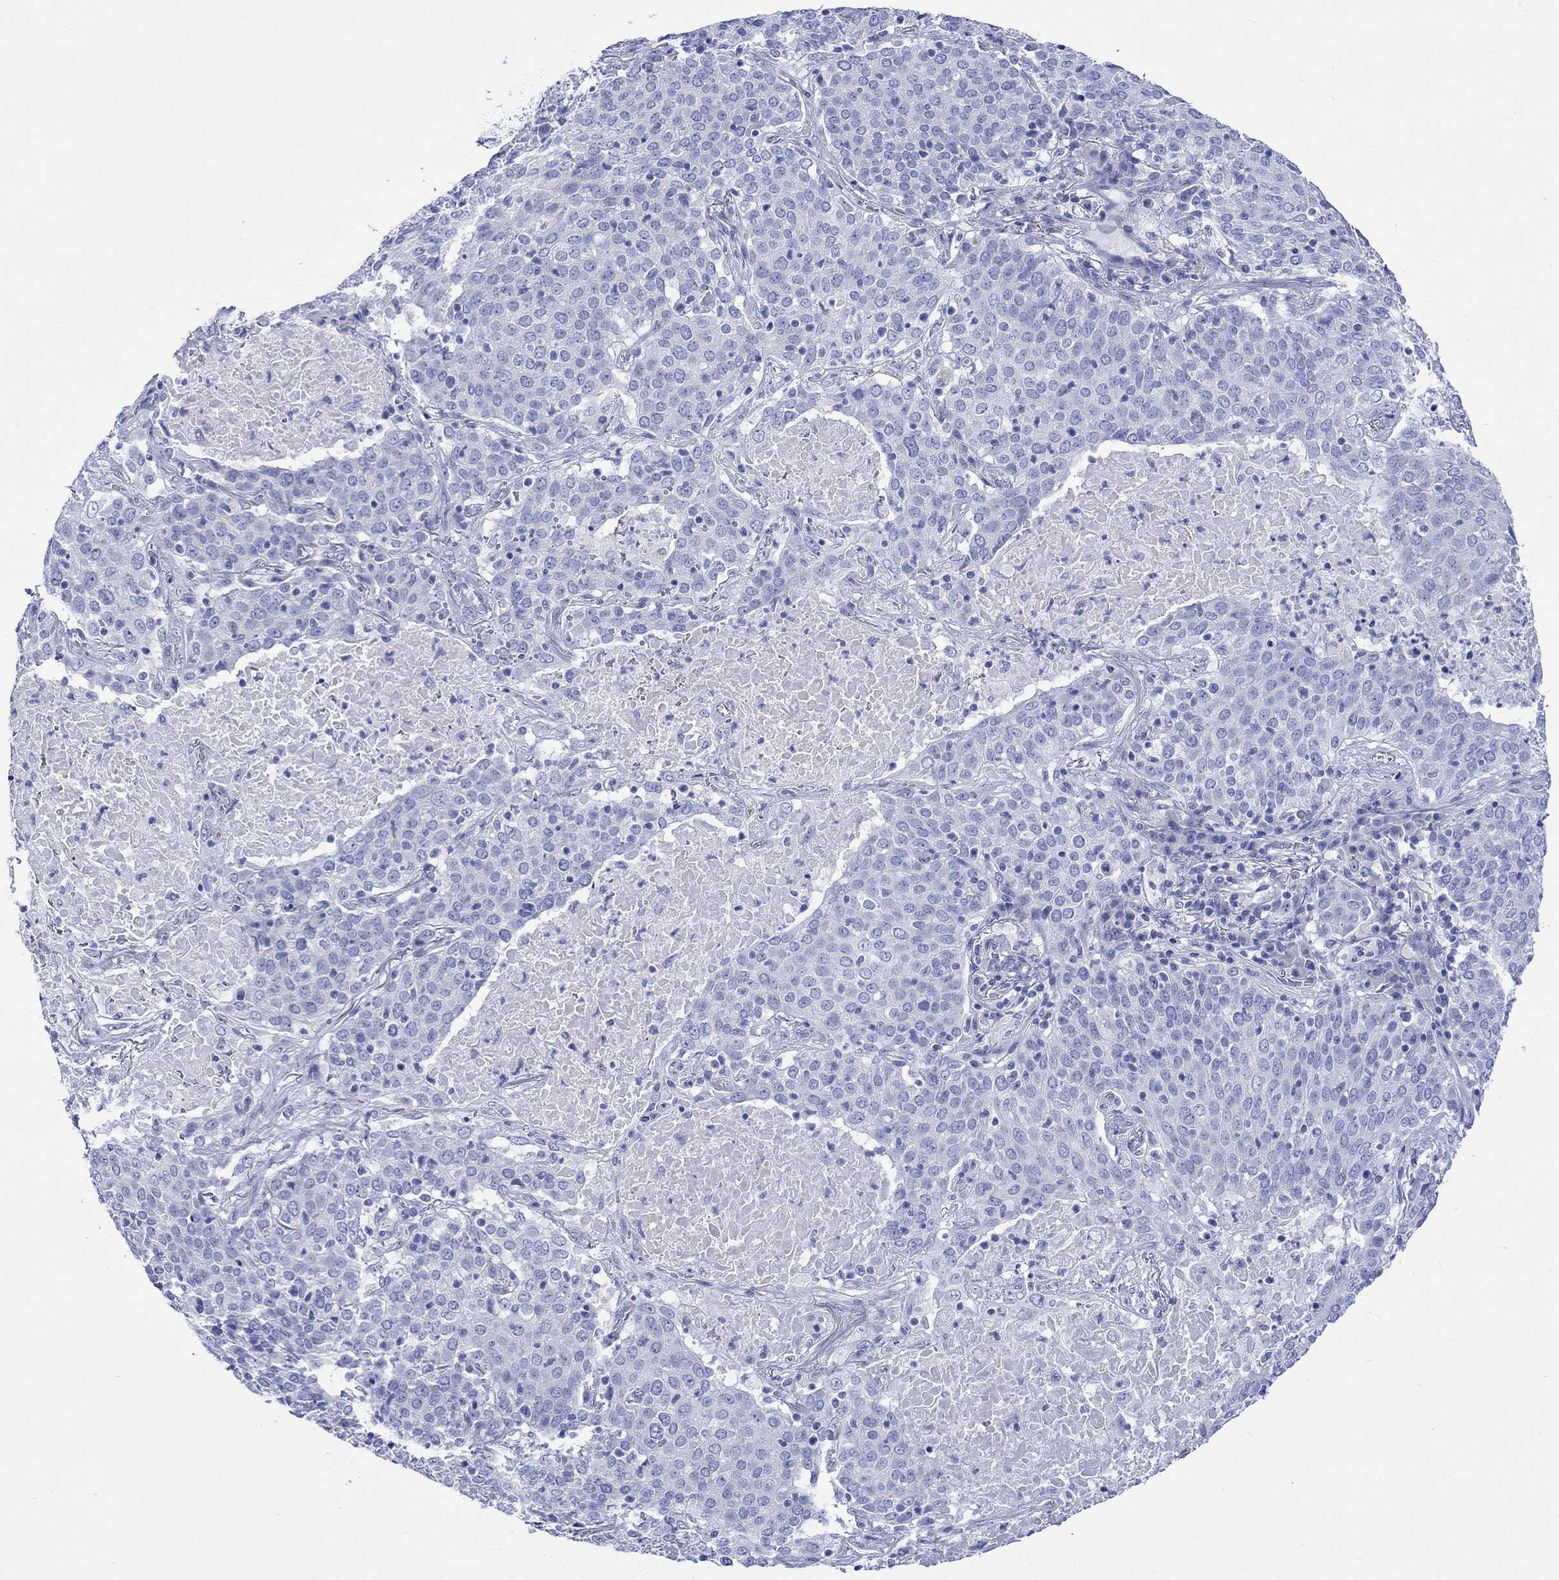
{"staining": {"intensity": "negative", "quantity": "none", "location": "none"}, "tissue": "lung cancer", "cell_type": "Tumor cells", "image_type": "cancer", "snomed": [{"axis": "morphology", "description": "Squamous cell carcinoma, NOS"}, {"axis": "topography", "description": "Lung"}], "caption": "Immunohistochemical staining of lung cancer (squamous cell carcinoma) reveals no significant positivity in tumor cells.", "gene": "CPLX2", "patient": {"sex": "male", "age": 82}}